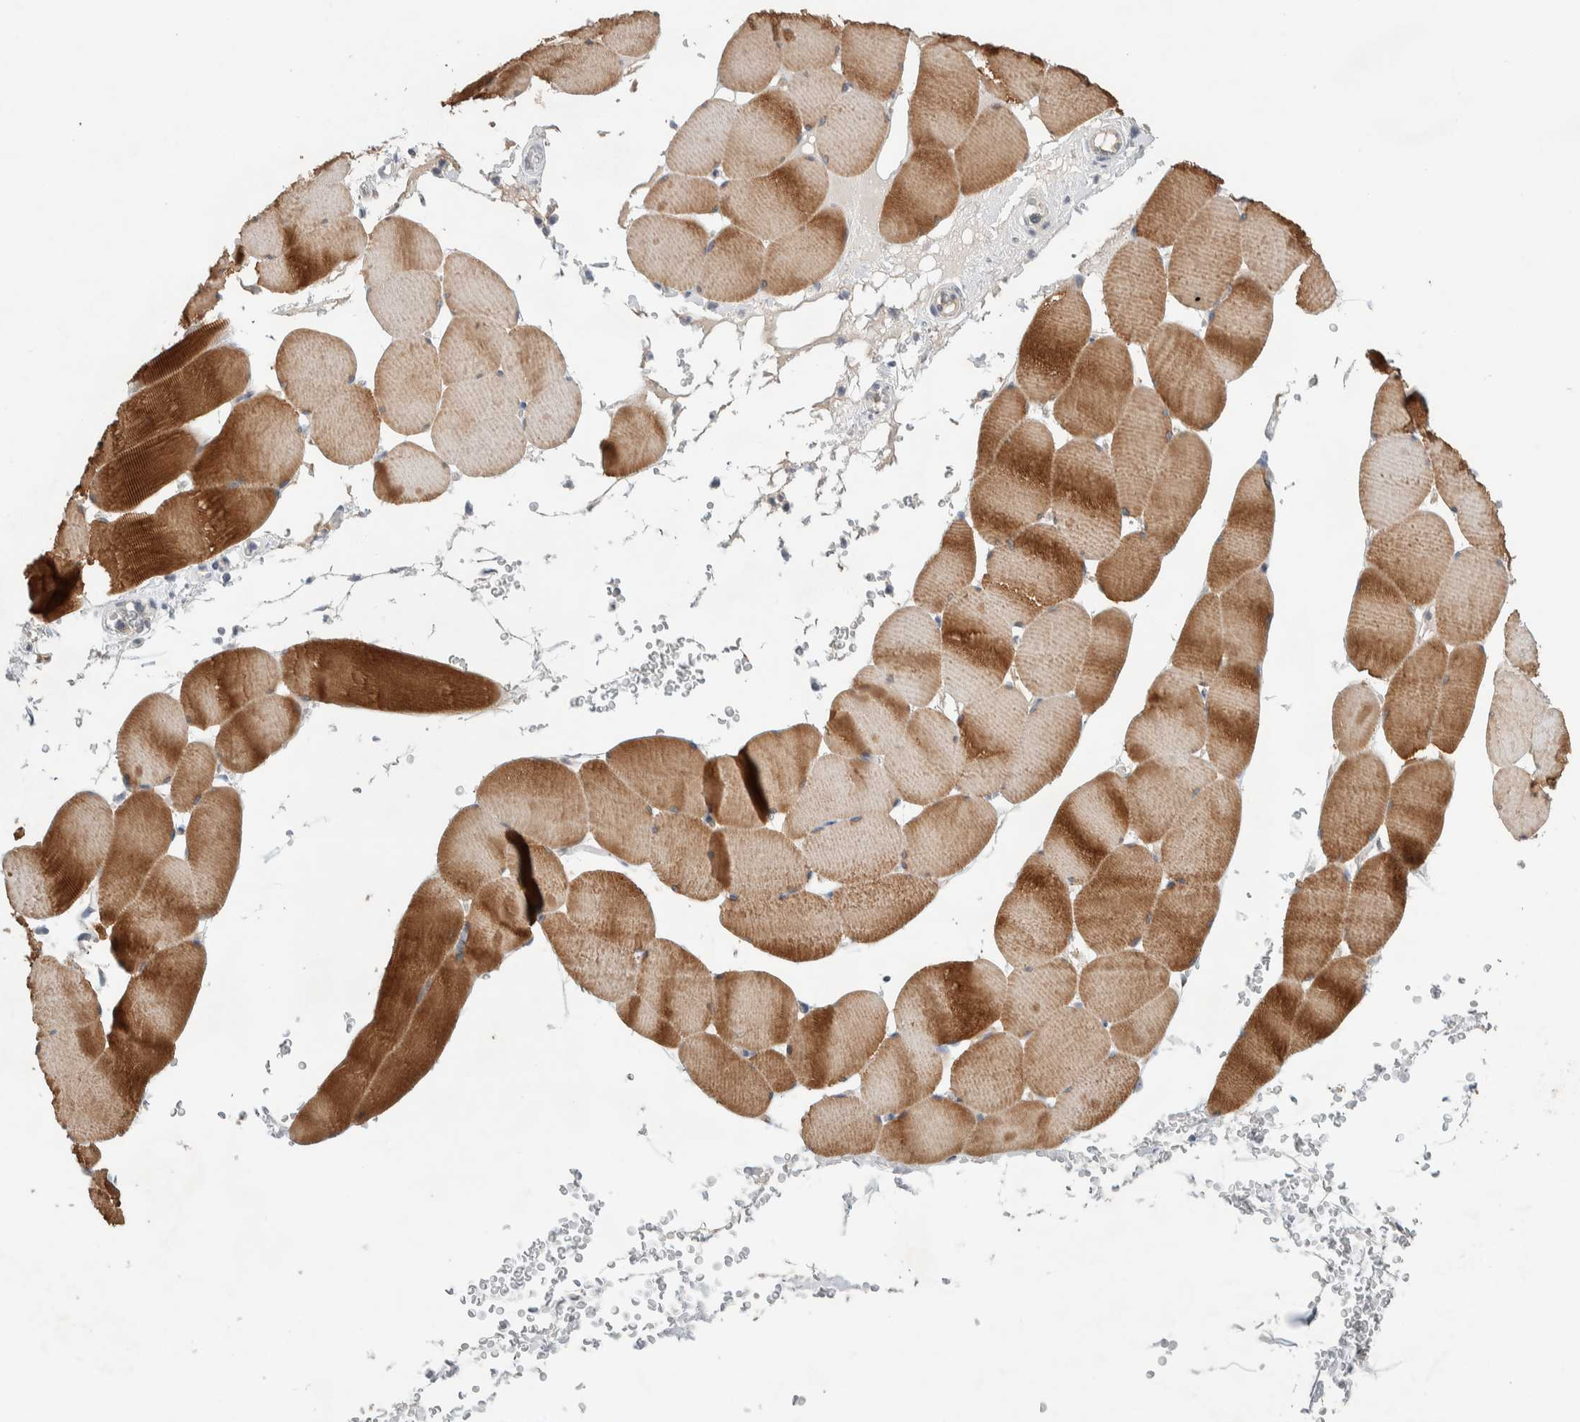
{"staining": {"intensity": "strong", "quantity": ">75%", "location": "cytoplasmic/membranous"}, "tissue": "skeletal muscle", "cell_type": "Myocytes", "image_type": "normal", "snomed": [{"axis": "morphology", "description": "Normal tissue, NOS"}, {"axis": "topography", "description": "Skeletal muscle"}], "caption": "Normal skeletal muscle displays strong cytoplasmic/membranous expression in about >75% of myocytes Ihc stains the protein of interest in brown and the nuclei are stained blue..", "gene": "DEPTOR", "patient": {"sex": "male", "age": 62}}